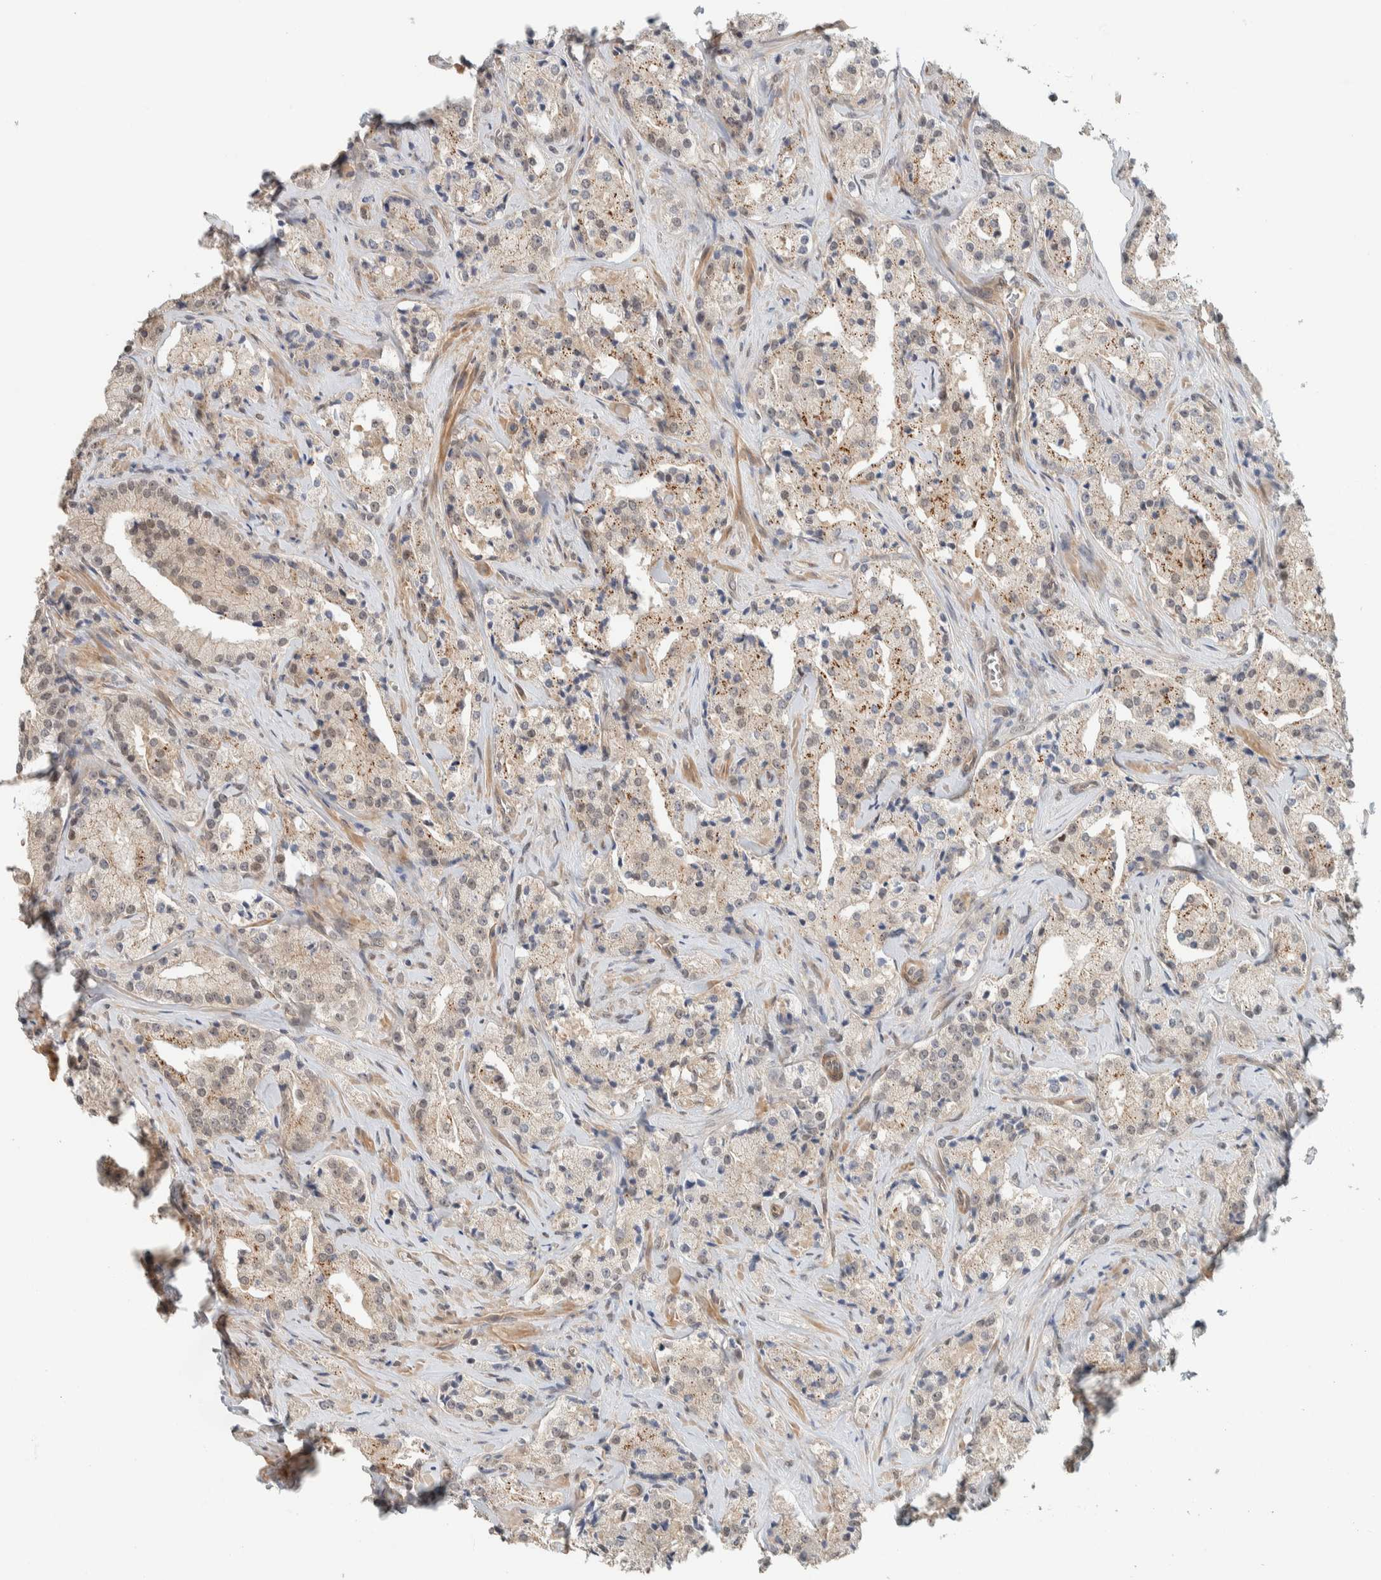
{"staining": {"intensity": "weak", "quantity": "25%-75%", "location": "cytoplasmic/membranous,nuclear"}, "tissue": "prostate cancer", "cell_type": "Tumor cells", "image_type": "cancer", "snomed": [{"axis": "morphology", "description": "Adenocarcinoma, High grade"}, {"axis": "topography", "description": "Prostate"}], "caption": "Protein expression analysis of prostate cancer (adenocarcinoma (high-grade)) reveals weak cytoplasmic/membranous and nuclear staining in approximately 25%-75% of tumor cells.", "gene": "ZBTB2", "patient": {"sex": "male", "age": 63}}